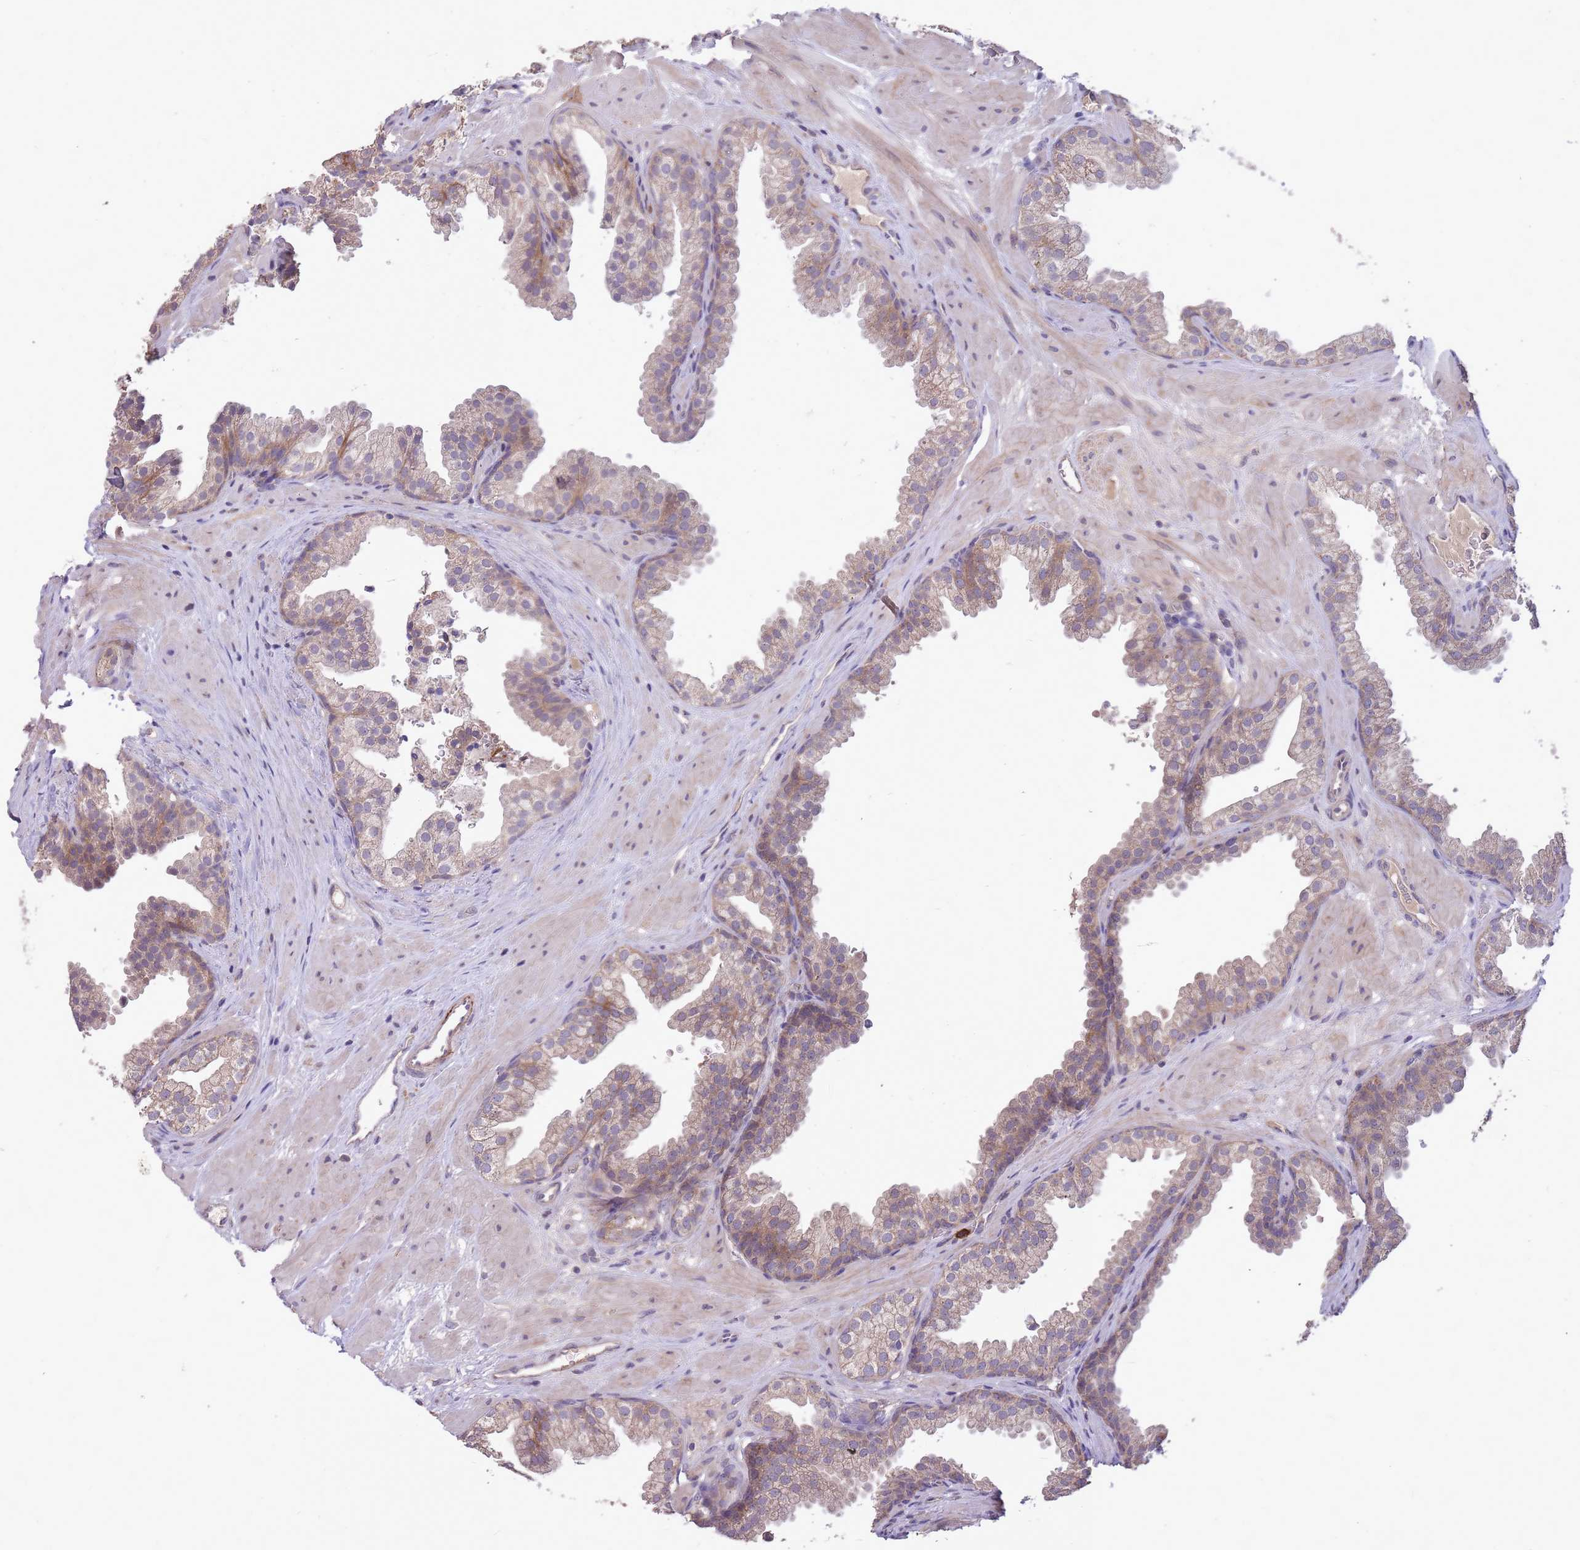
{"staining": {"intensity": "weak", "quantity": "25%-75%", "location": "cytoplasmic/membranous"}, "tissue": "prostate", "cell_type": "Glandular cells", "image_type": "normal", "snomed": [{"axis": "morphology", "description": "Normal tissue, NOS"}, {"axis": "topography", "description": "Prostate"}], "caption": "DAB immunohistochemical staining of normal human prostate reveals weak cytoplasmic/membranous protein expression in about 25%-75% of glandular cells. The staining is performed using DAB (3,3'-diaminobenzidine) brown chromogen to label protein expression. The nuclei are counter-stained blue using hematoxylin.", "gene": "IGF2BP2", "patient": {"sex": "male", "age": 37}}